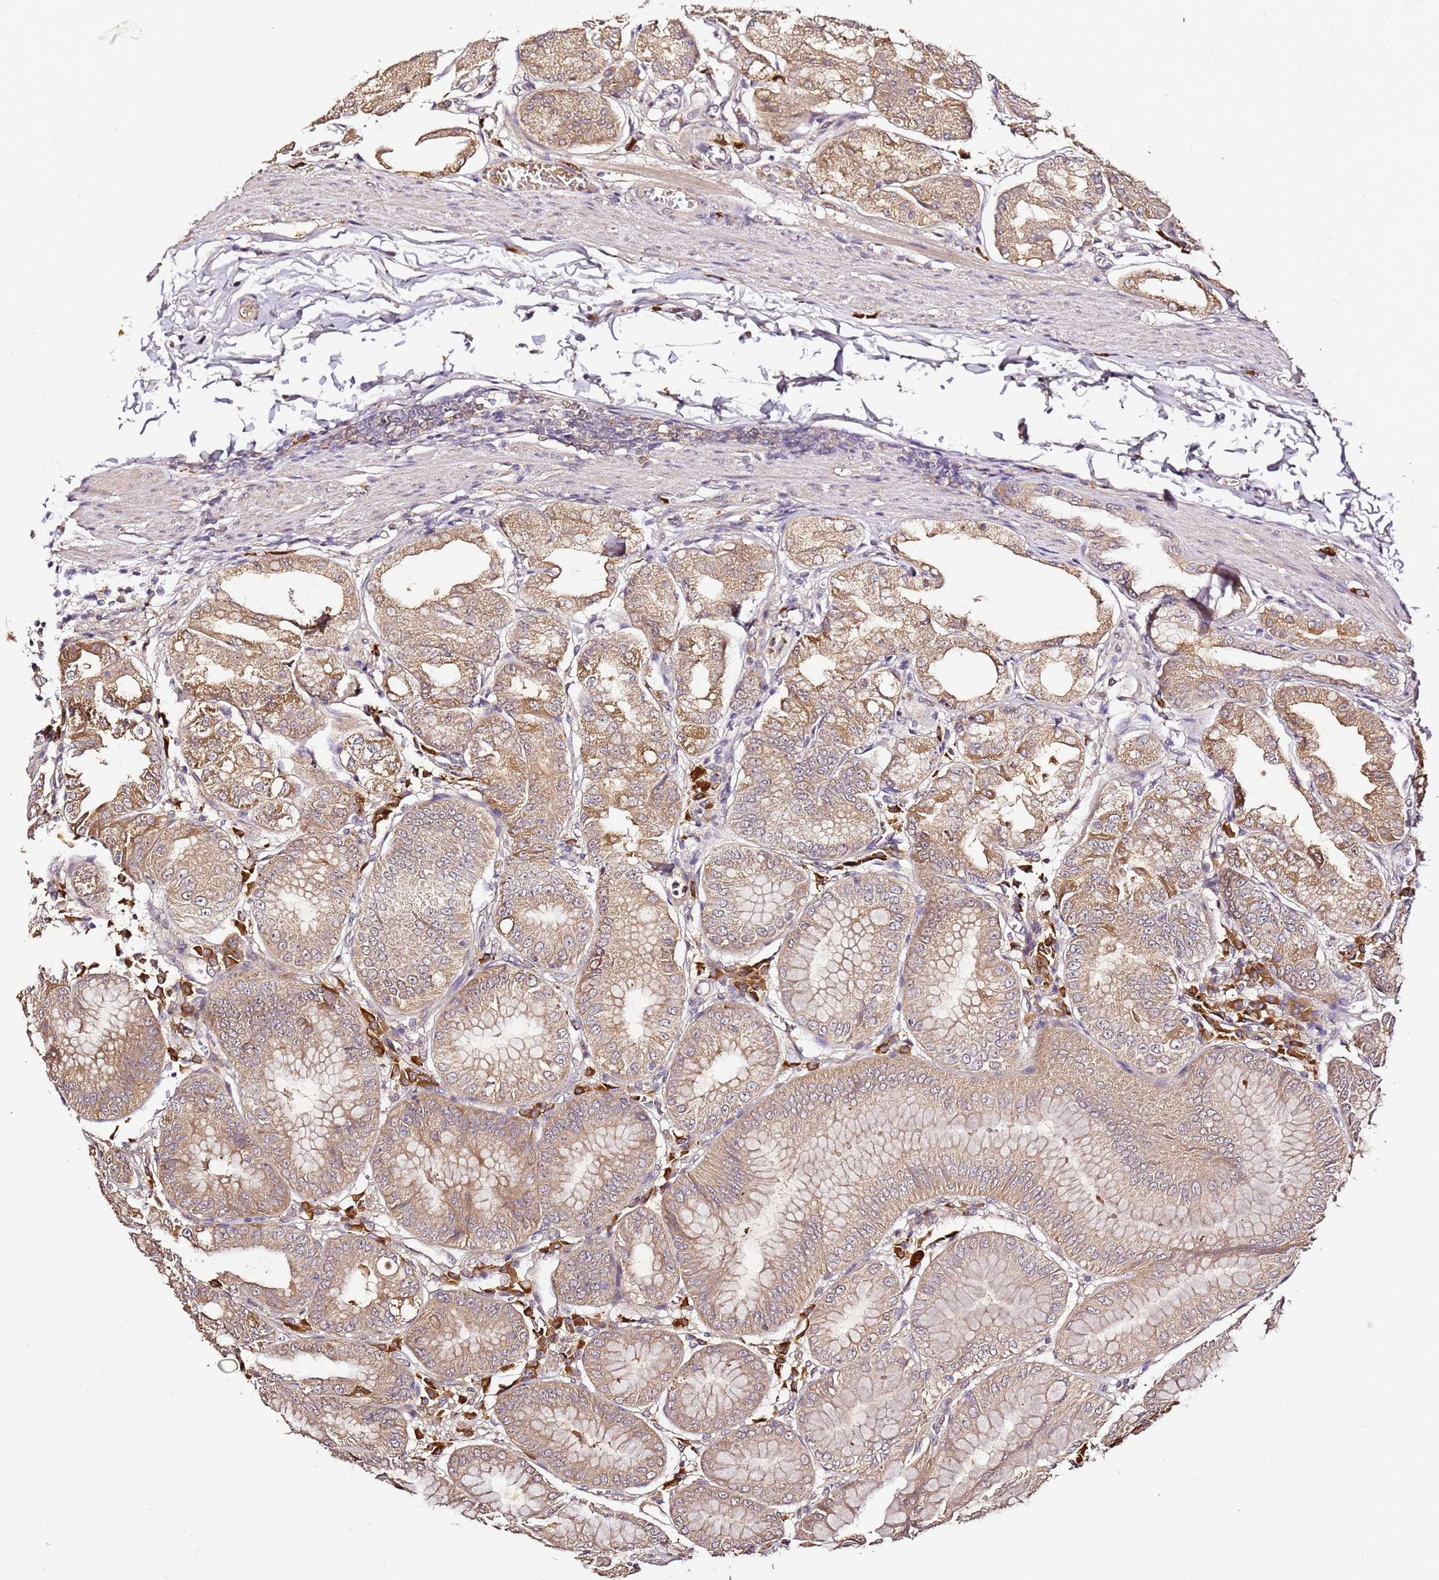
{"staining": {"intensity": "moderate", "quantity": ">75%", "location": "cytoplasmic/membranous"}, "tissue": "stomach", "cell_type": "Glandular cells", "image_type": "normal", "snomed": [{"axis": "morphology", "description": "Normal tissue, NOS"}, {"axis": "topography", "description": "Stomach, lower"}], "caption": "Immunohistochemistry micrograph of normal stomach: human stomach stained using immunohistochemistry (IHC) exhibits medium levels of moderate protein expression localized specifically in the cytoplasmic/membranous of glandular cells, appearing as a cytoplasmic/membranous brown color.", "gene": "C6orf136", "patient": {"sex": "male", "age": 71}}